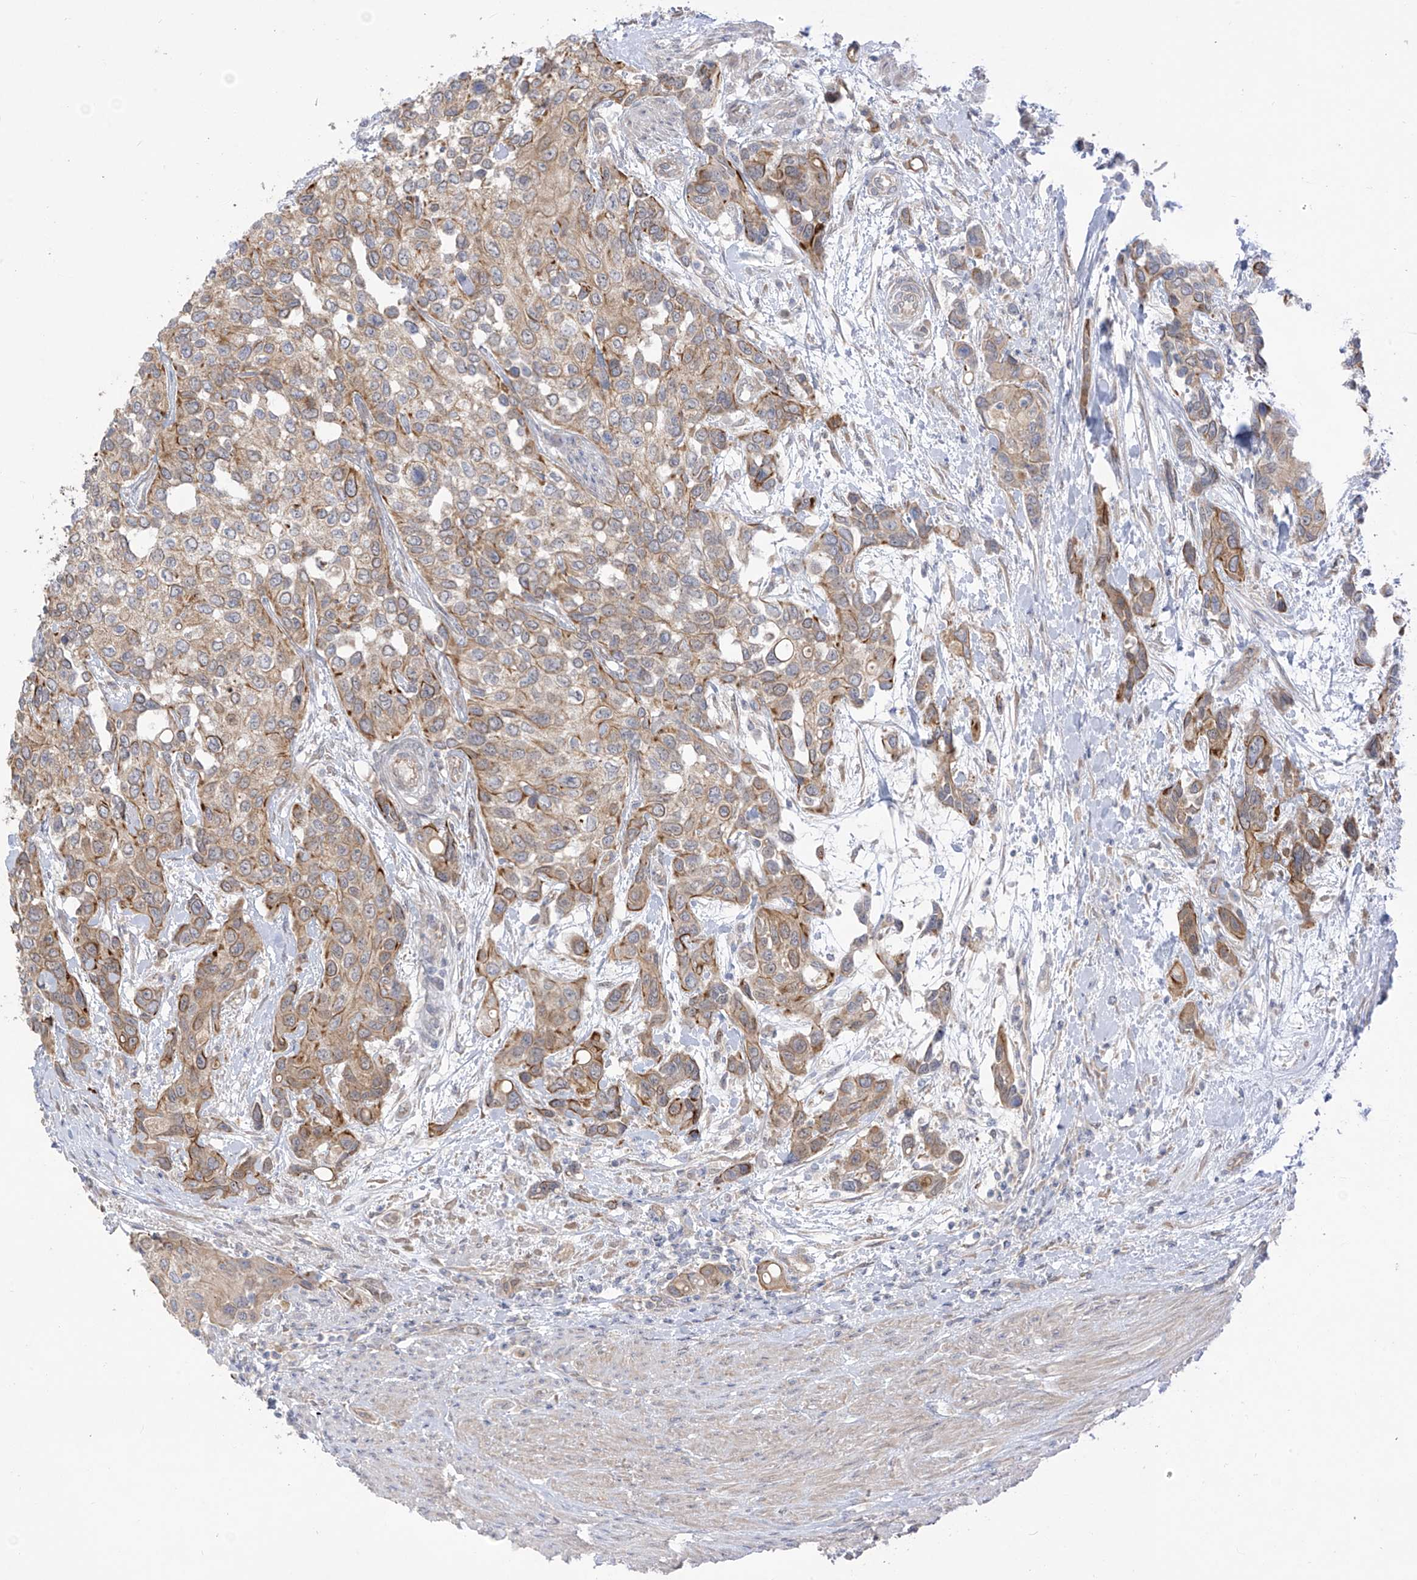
{"staining": {"intensity": "moderate", "quantity": ">75%", "location": "cytoplasmic/membranous"}, "tissue": "urothelial cancer", "cell_type": "Tumor cells", "image_type": "cancer", "snomed": [{"axis": "morphology", "description": "Normal tissue, NOS"}, {"axis": "morphology", "description": "Urothelial carcinoma, High grade"}, {"axis": "topography", "description": "Vascular tissue"}, {"axis": "topography", "description": "Urinary bladder"}], "caption": "High-grade urothelial carcinoma stained for a protein (brown) exhibits moderate cytoplasmic/membranous positive staining in approximately >75% of tumor cells.", "gene": "EIPR1", "patient": {"sex": "female", "age": 56}}